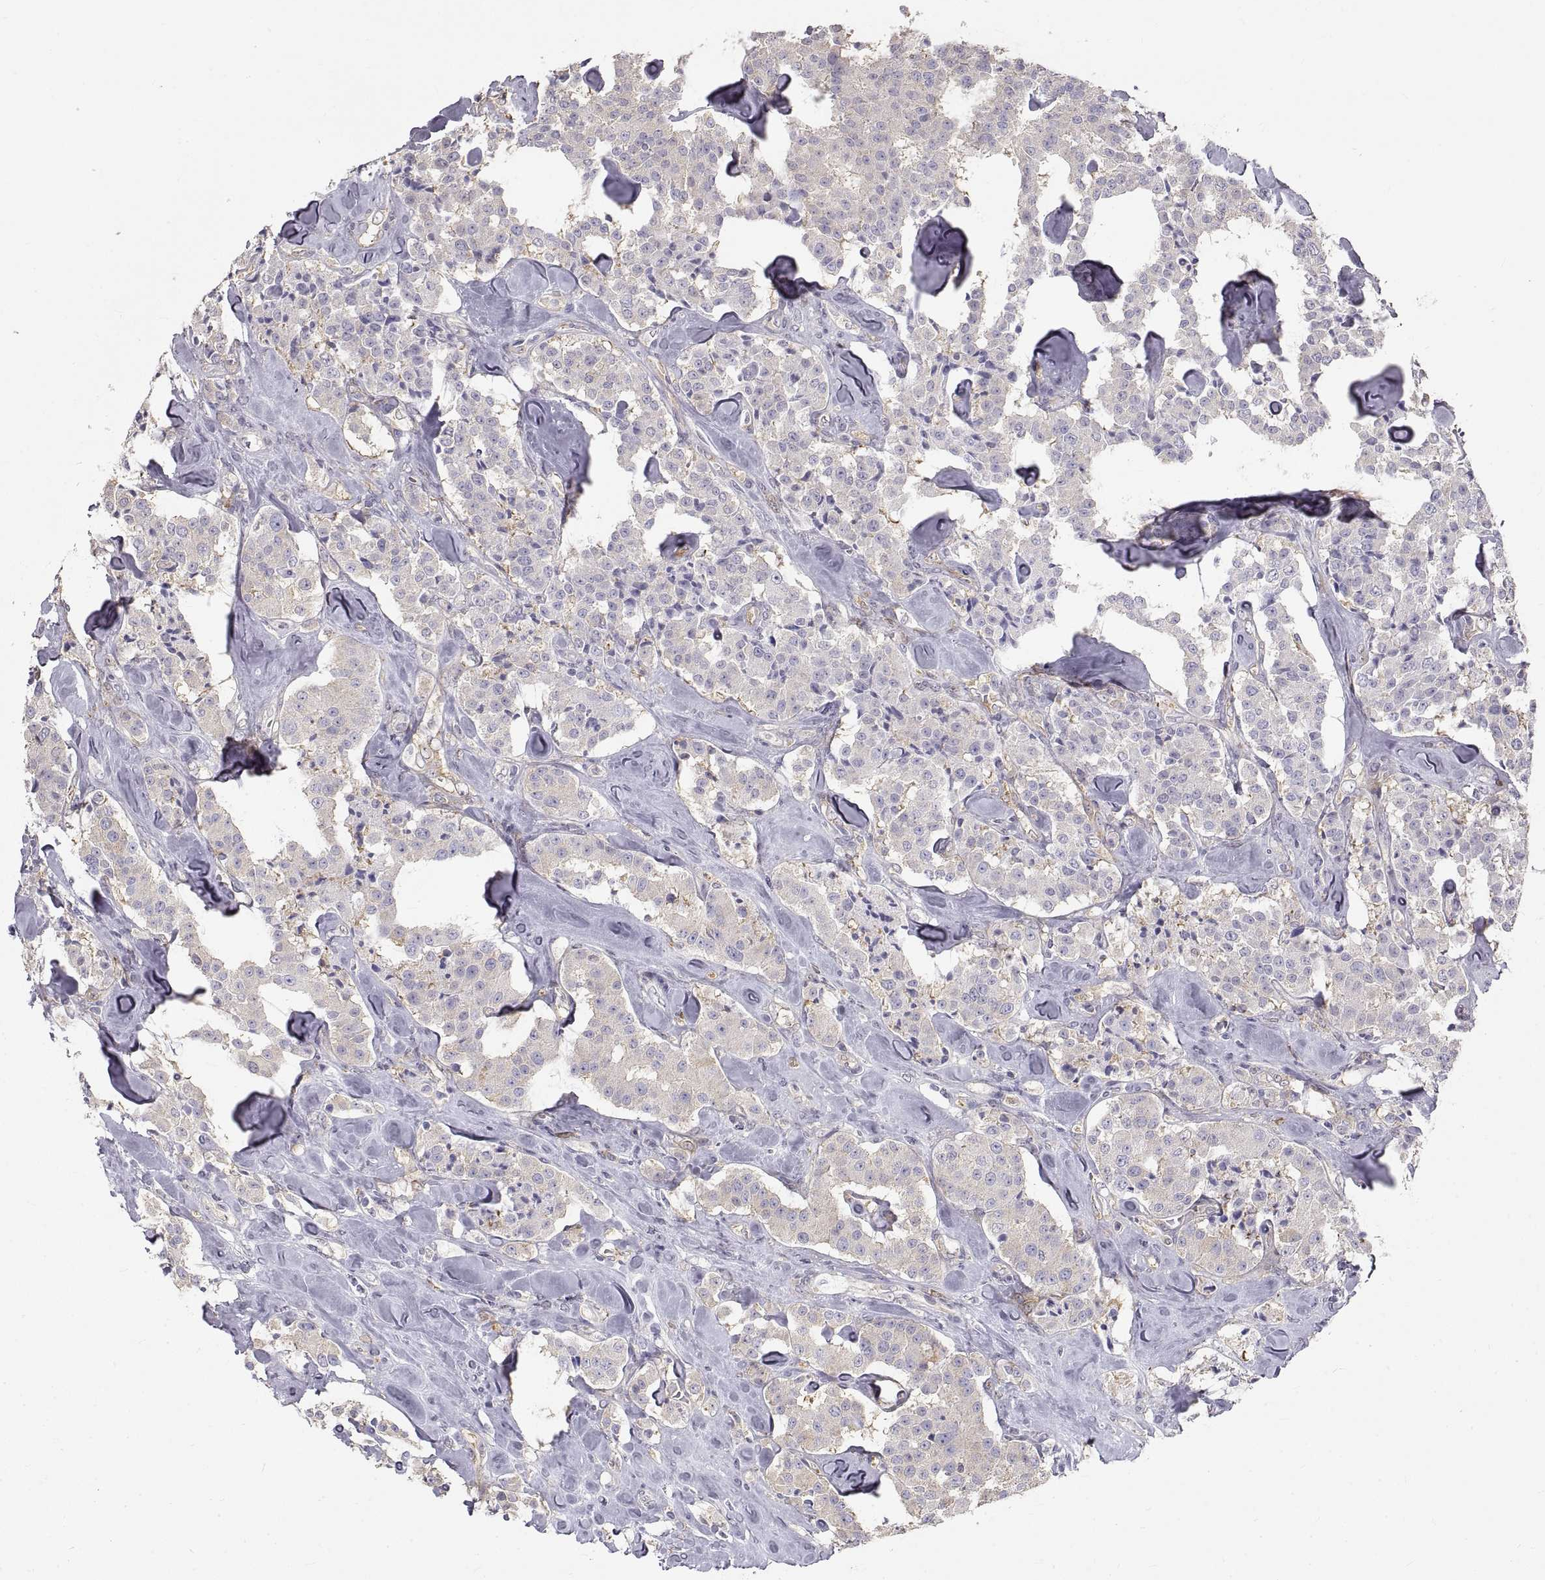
{"staining": {"intensity": "weak", "quantity": "<25%", "location": "cytoplasmic/membranous"}, "tissue": "carcinoid", "cell_type": "Tumor cells", "image_type": "cancer", "snomed": [{"axis": "morphology", "description": "Carcinoid, malignant, NOS"}, {"axis": "topography", "description": "Pancreas"}], "caption": "Carcinoid (malignant) stained for a protein using immunohistochemistry exhibits no staining tumor cells.", "gene": "HSP90AB1", "patient": {"sex": "male", "age": 41}}